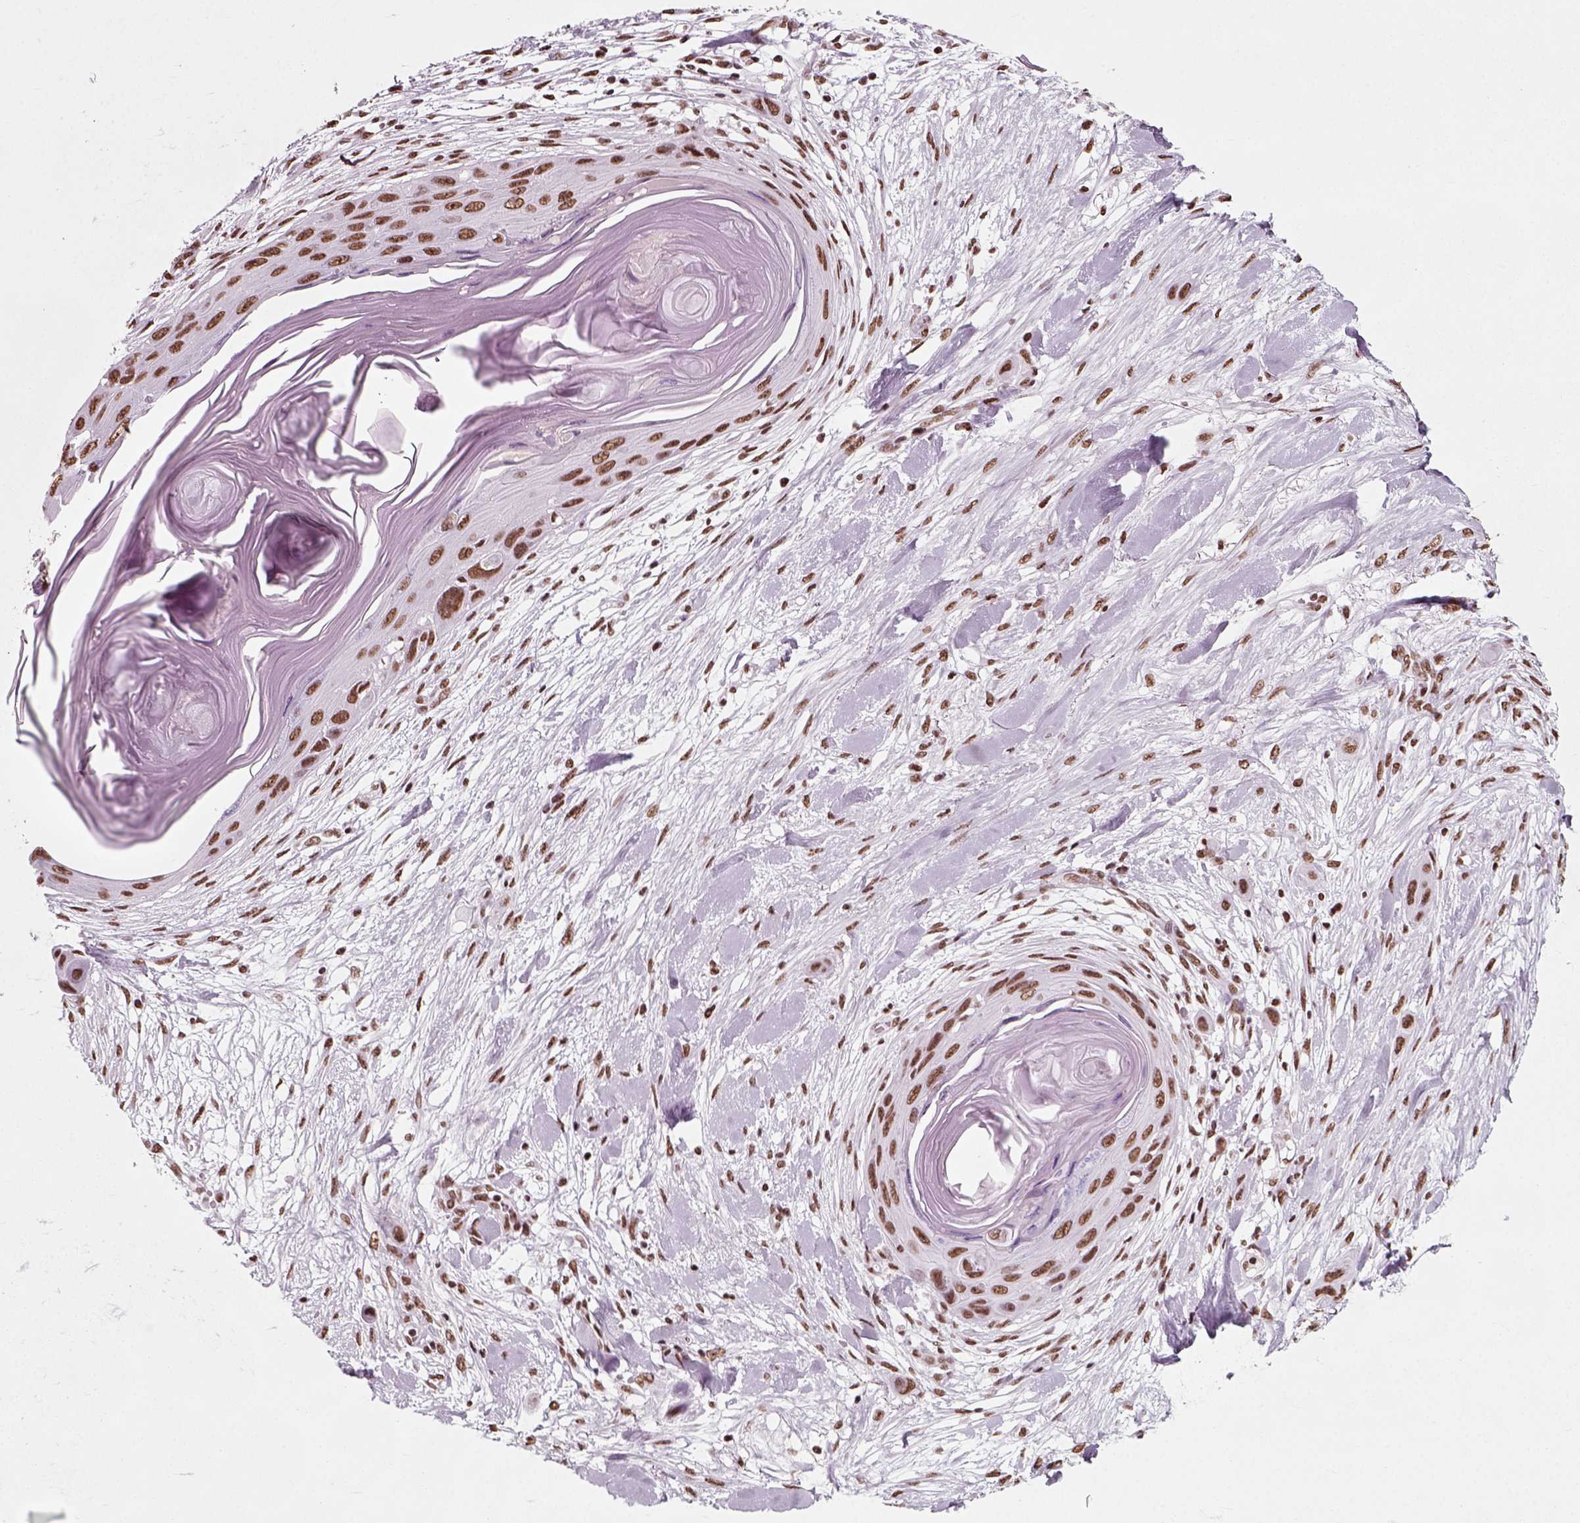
{"staining": {"intensity": "strong", "quantity": ">75%", "location": "nuclear"}, "tissue": "skin cancer", "cell_type": "Tumor cells", "image_type": "cancer", "snomed": [{"axis": "morphology", "description": "Squamous cell carcinoma, NOS"}, {"axis": "topography", "description": "Skin"}], "caption": "The histopathology image displays staining of skin squamous cell carcinoma, revealing strong nuclear protein expression (brown color) within tumor cells.", "gene": "POLR1H", "patient": {"sex": "male", "age": 79}}